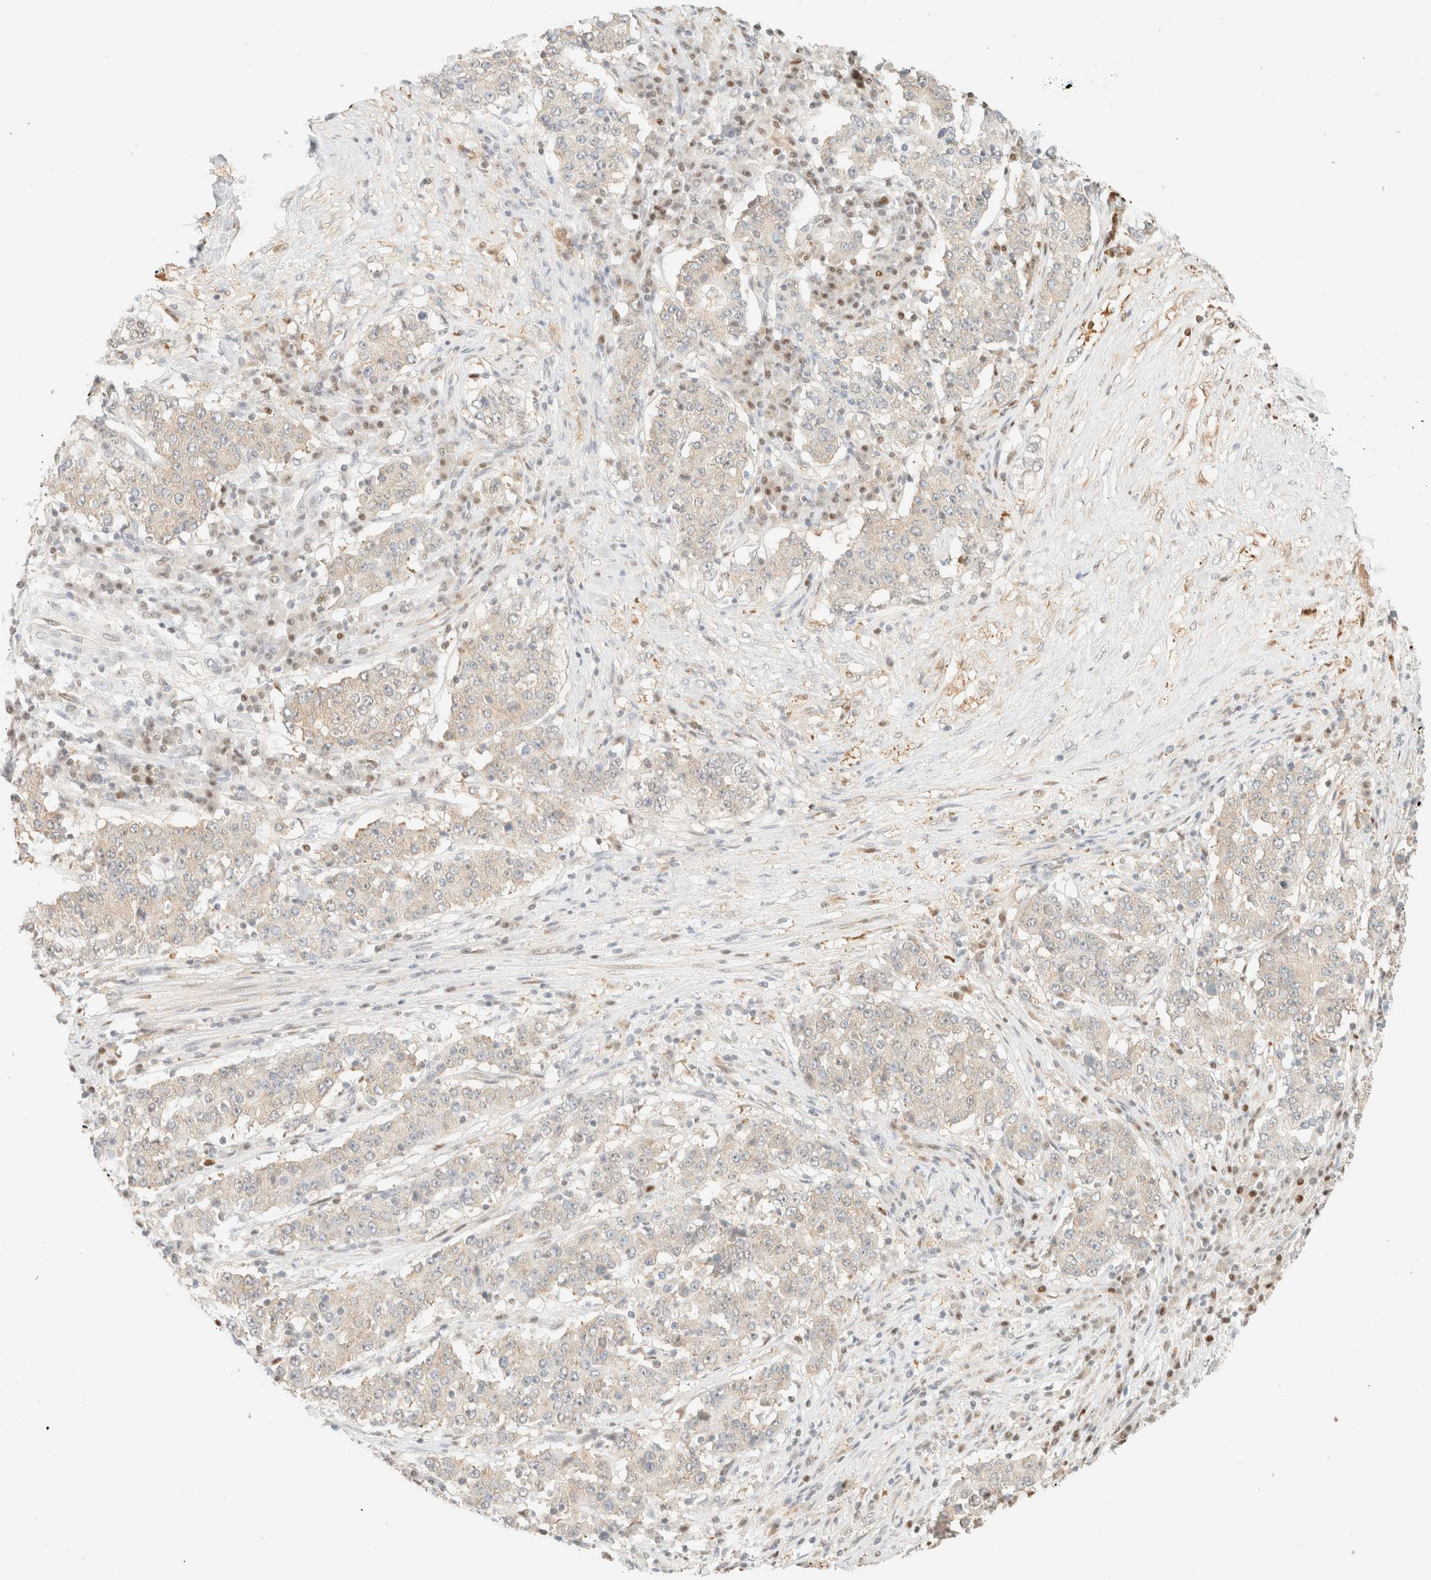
{"staining": {"intensity": "negative", "quantity": "none", "location": "none"}, "tissue": "stomach cancer", "cell_type": "Tumor cells", "image_type": "cancer", "snomed": [{"axis": "morphology", "description": "Adenocarcinoma, NOS"}, {"axis": "topography", "description": "Stomach"}], "caption": "Tumor cells are negative for protein expression in human adenocarcinoma (stomach).", "gene": "TSR1", "patient": {"sex": "male", "age": 59}}